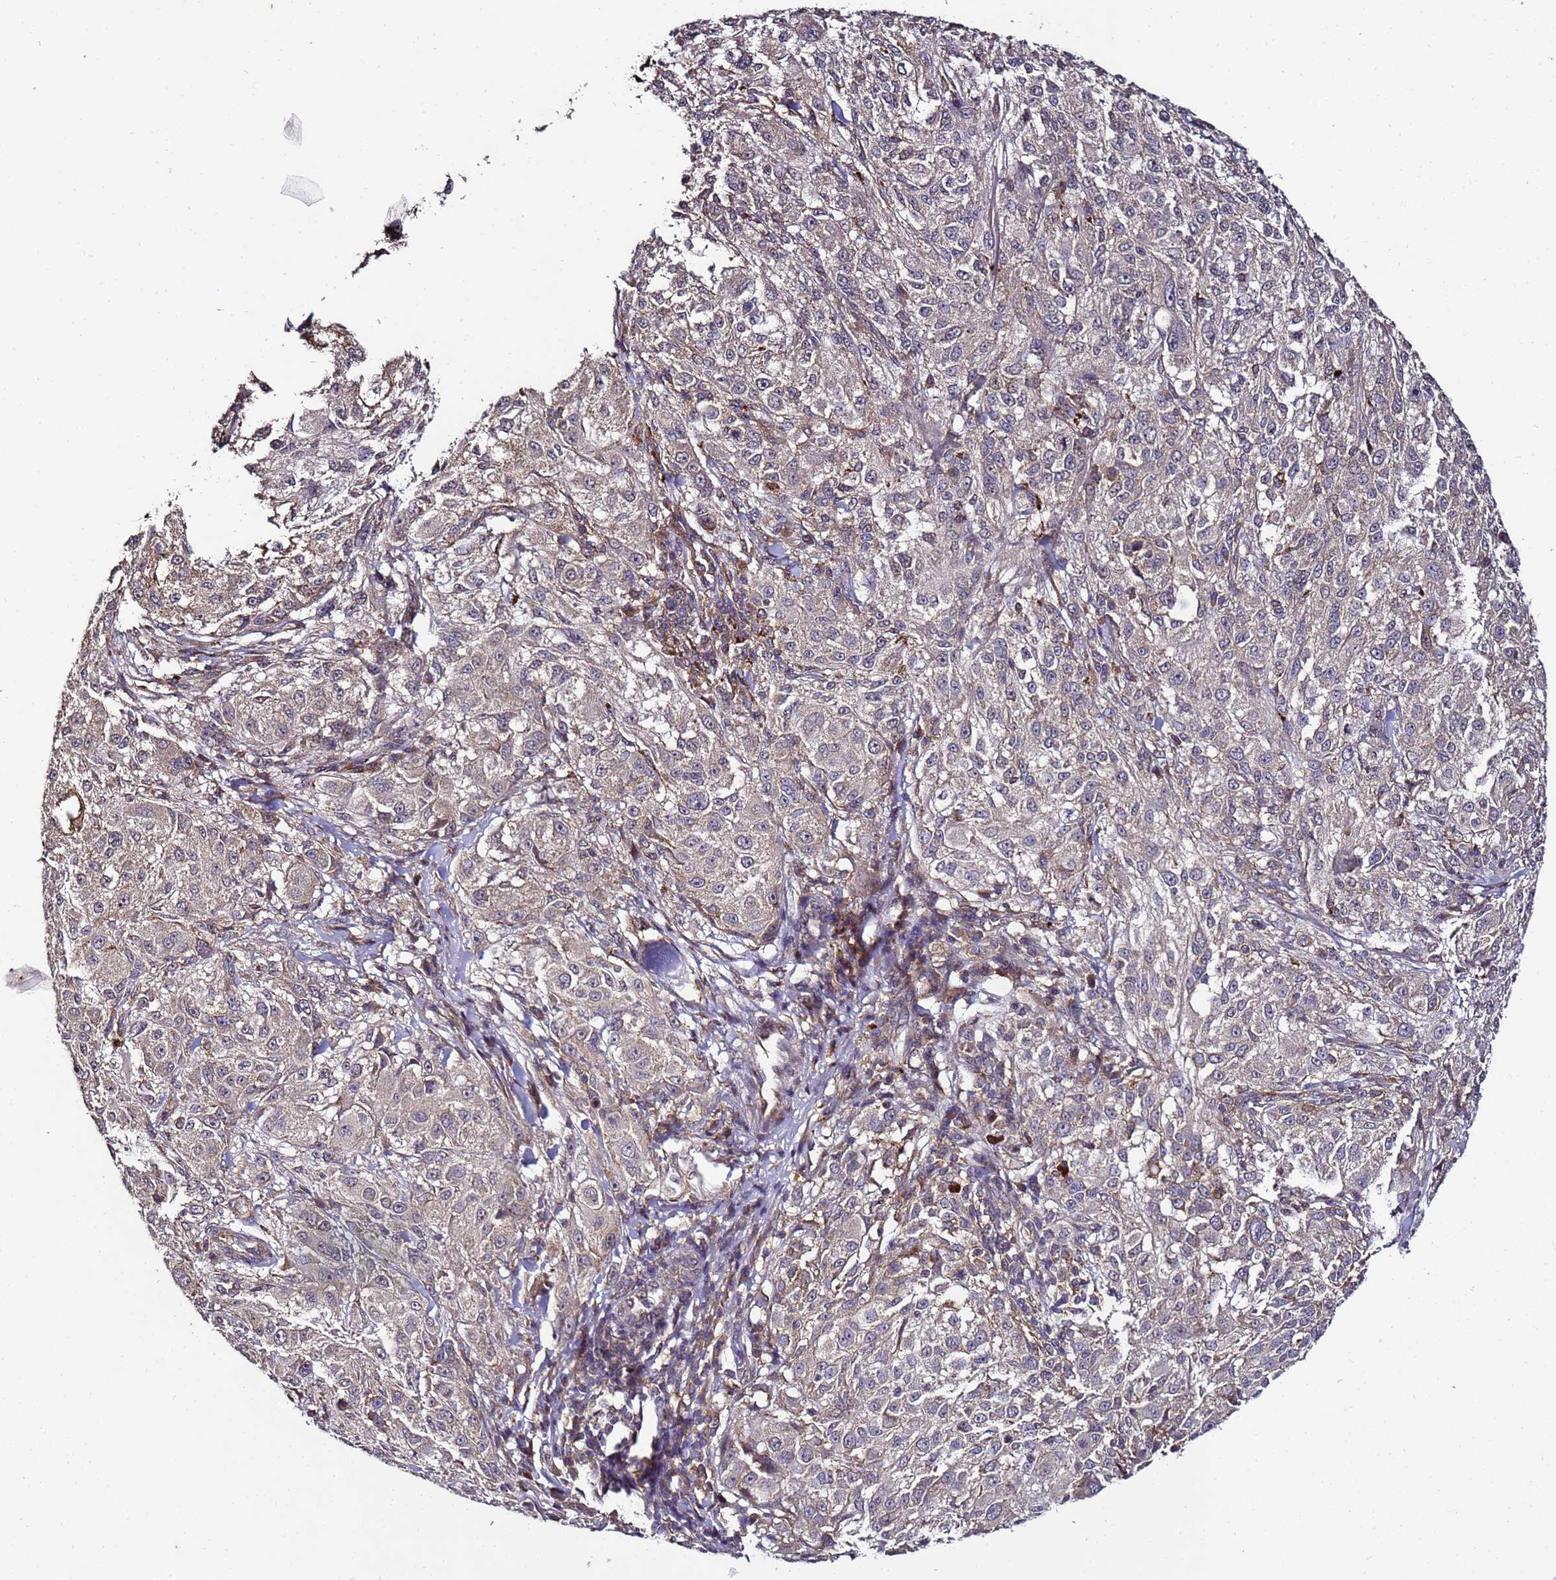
{"staining": {"intensity": "weak", "quantity": "<25%", "location": "cytoplasmic/membranous"}, "tissue": "melanoma", "cell_type": "Tumor cells", "image_type": "cancer", "snomed": [{"axis": "morphology", "description": "Necrosis, NOS"}, {"axis": "morphology", "description": "Malignant melanoma, NOS"}, {"axis": "topography", "description": "Skin"}], "caption": "Immunohistochemical staining of melanoma exhibits no significant staining in tumor cells.", "gene": "ANKRD17", "patient": {"sex": "female", "age": 87}}